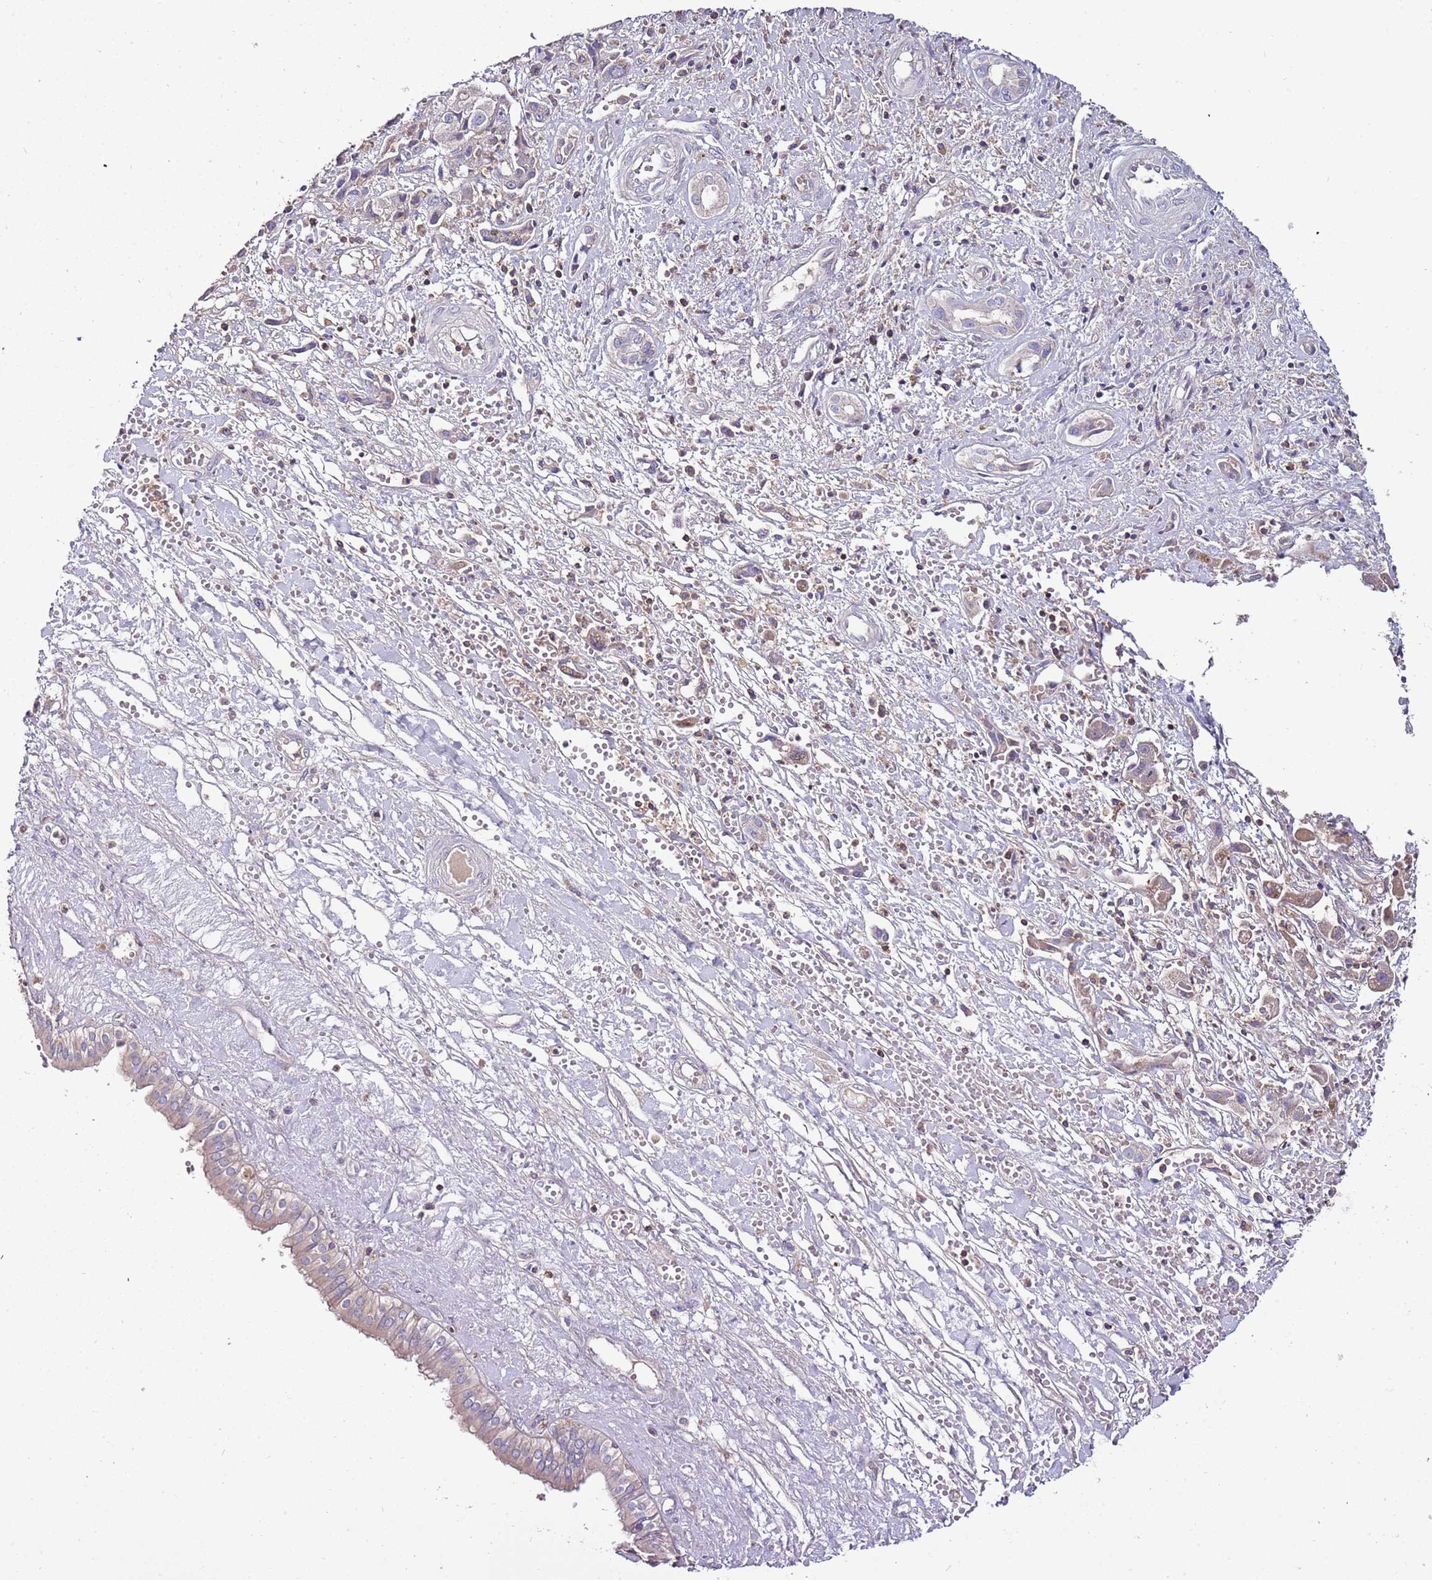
{"staining": {"intensity": "weak", "quantity": "<25%", "location": "cytoplasmic/membranous"}, "tissue": "liver cancer", "cell_type": "Tumor cells", "image_type": "cancer", "snomed": [{"axis": "morphology", "description": "Cholangiocarcinoma"}, {"axis": "topography", "description": "Liver"}], "caption": "DAB immunohistochemical staining of cholangiocarcinoma (liver) reveals no significant expression in tumor cells.", "gene": "IGIP", "patient": {"sex": "male", "age": 67}}